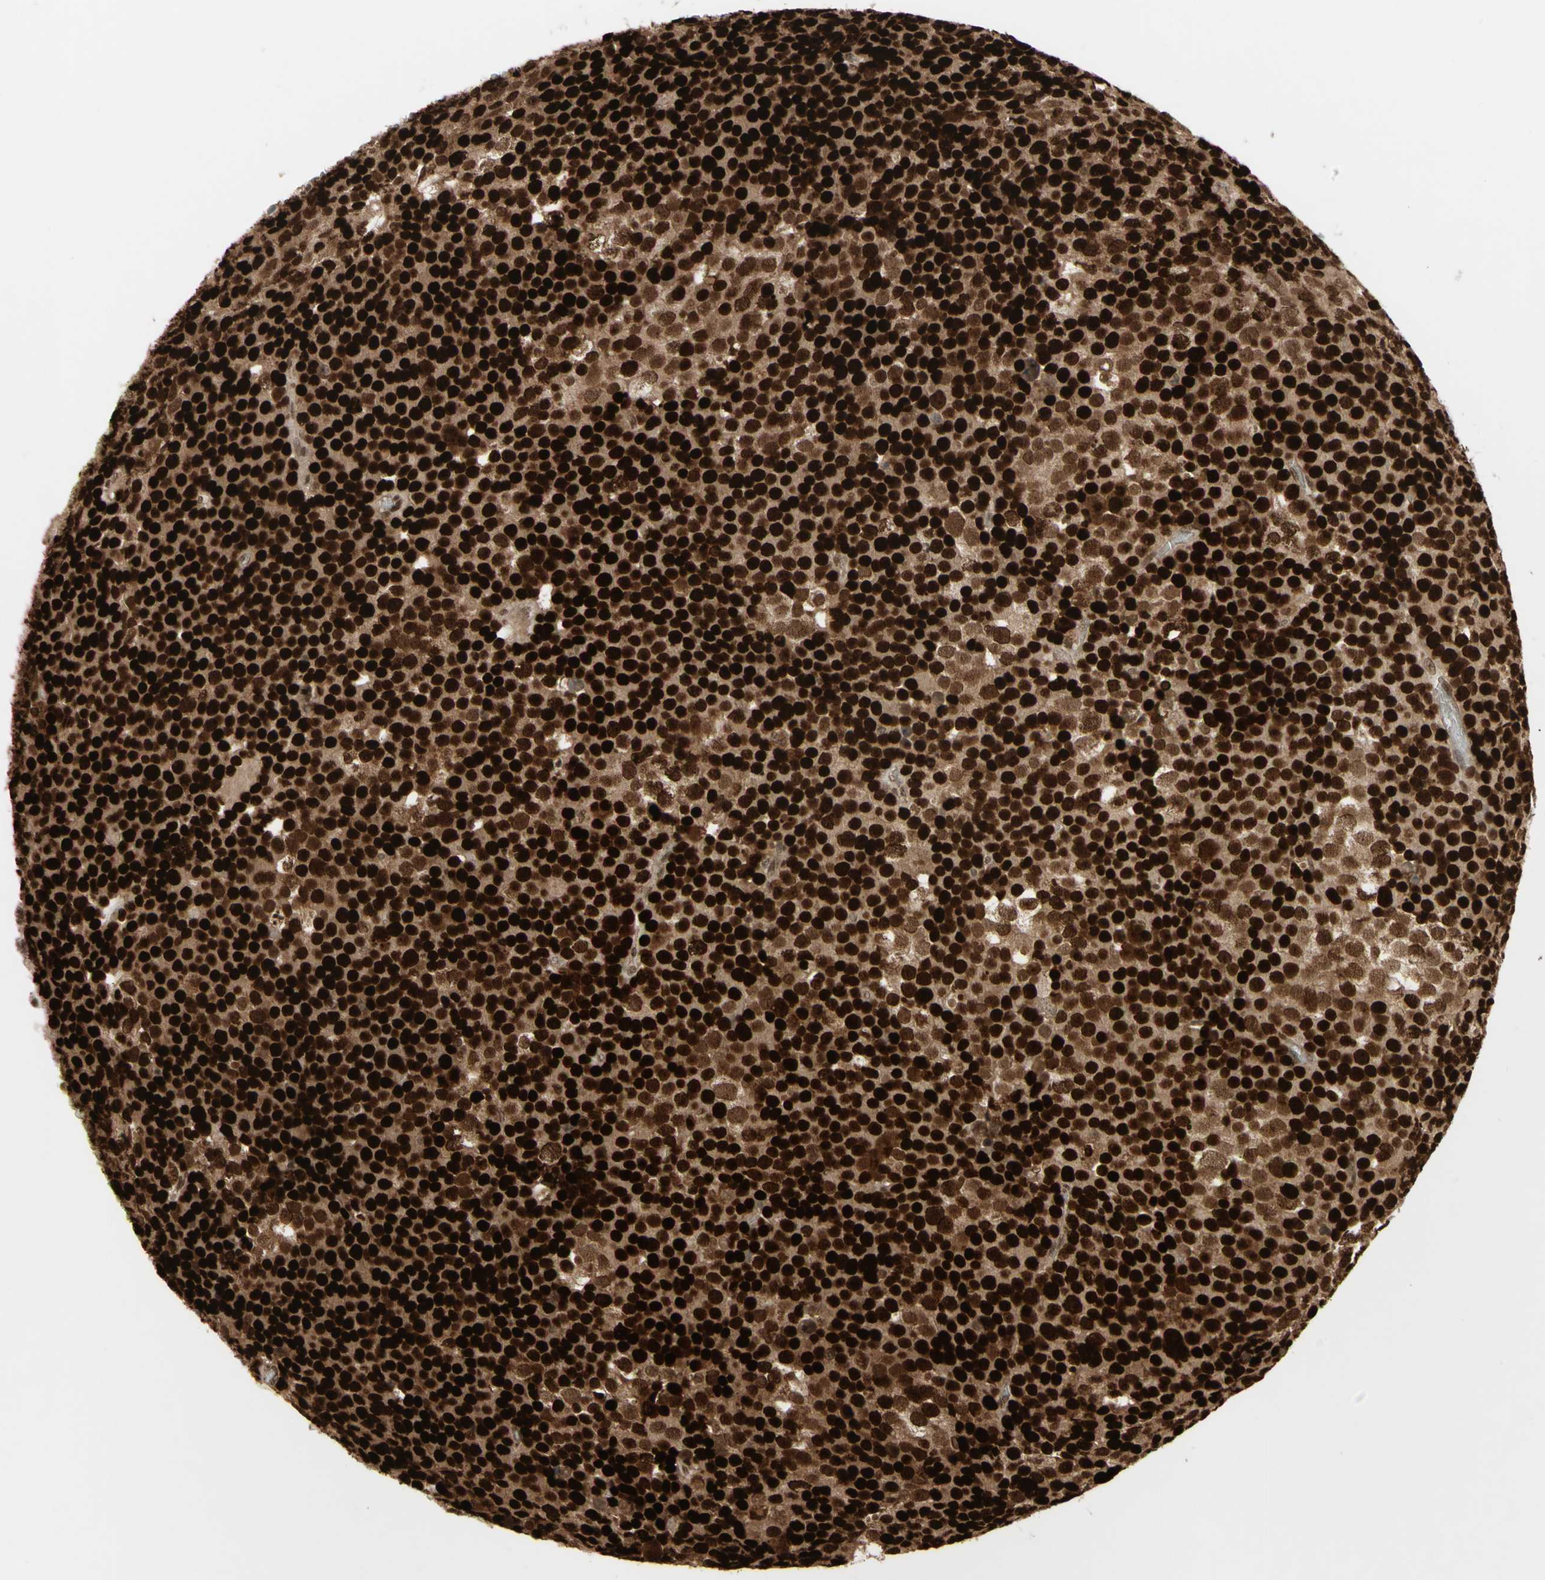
{"staining": {"intensity": "strong", "quantity": ">75%", "location": "cytoplasmic/membranous,nuclear"}, "tissue": "testis cancer", "cell_type": "Tumor cells", "image_type": "cancer", "snomed": [{"axis": "morphology", "description": "Seminoma, NOS"}, {"axis": "topography", "description": "Testis"}], "caption": "Immunohistochemical staining of human seminoma (testis) shows high levels of strong cytoplasmic/membranous and nuclear protein expression in approximately >75% of tumor cells.", "gene": "CBX1", "patient": {"sex": "male", "age": 71}}